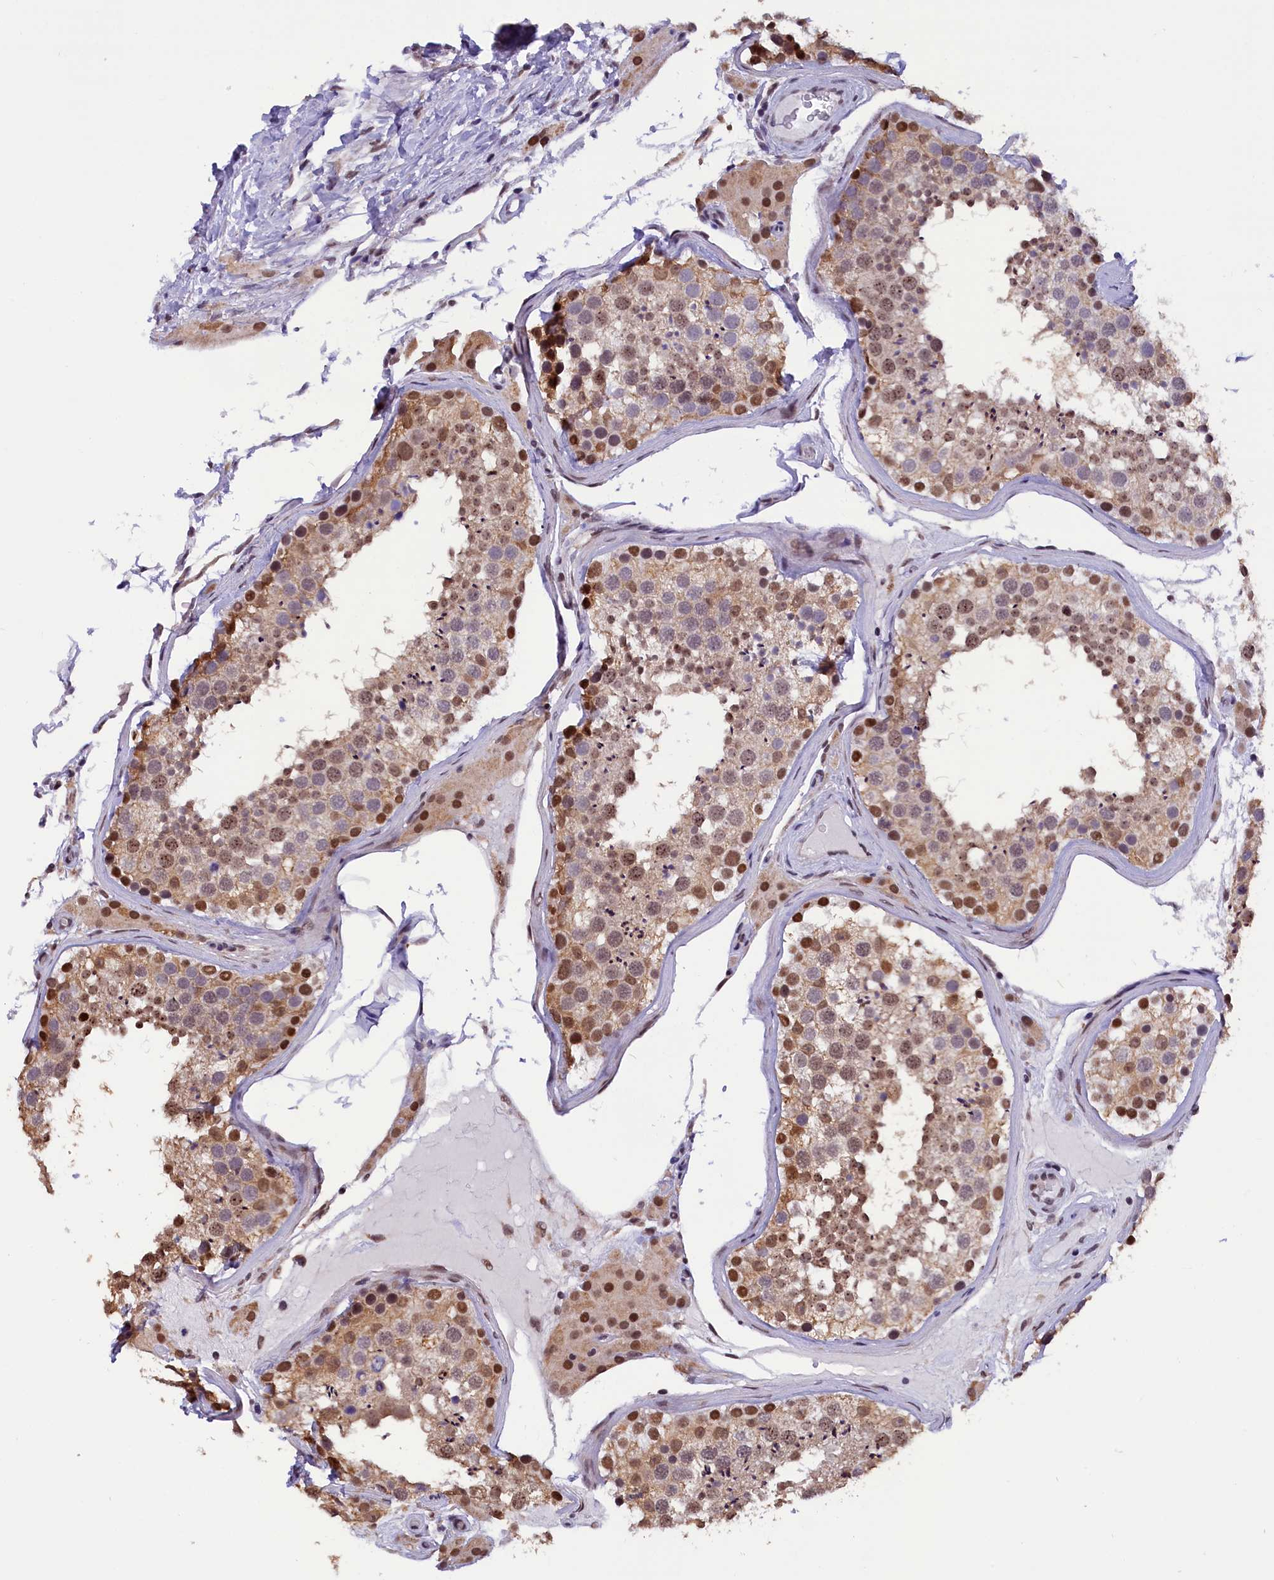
{"staining": {"intensity": "moderate", "quantity": ">75%", "location": "cytoplasmic/membranous,nuclear"}, "tissue": "testis", "cell_type": "Cells in seminiferous ducts", "image_type": "normal", "snomed": [{"axis": "morphology", "description": "Normal tissue, NOS"}, {"axis": "topography", "description": "Testis"}], "caption": "Cells in seminiferous ducts display moderate cytoplasmic/membranous,nuclear expression in approximately >75% of cells in benign testis.", "gene": "CDYL2", "patient": {"sex": "male", "age": 46}}